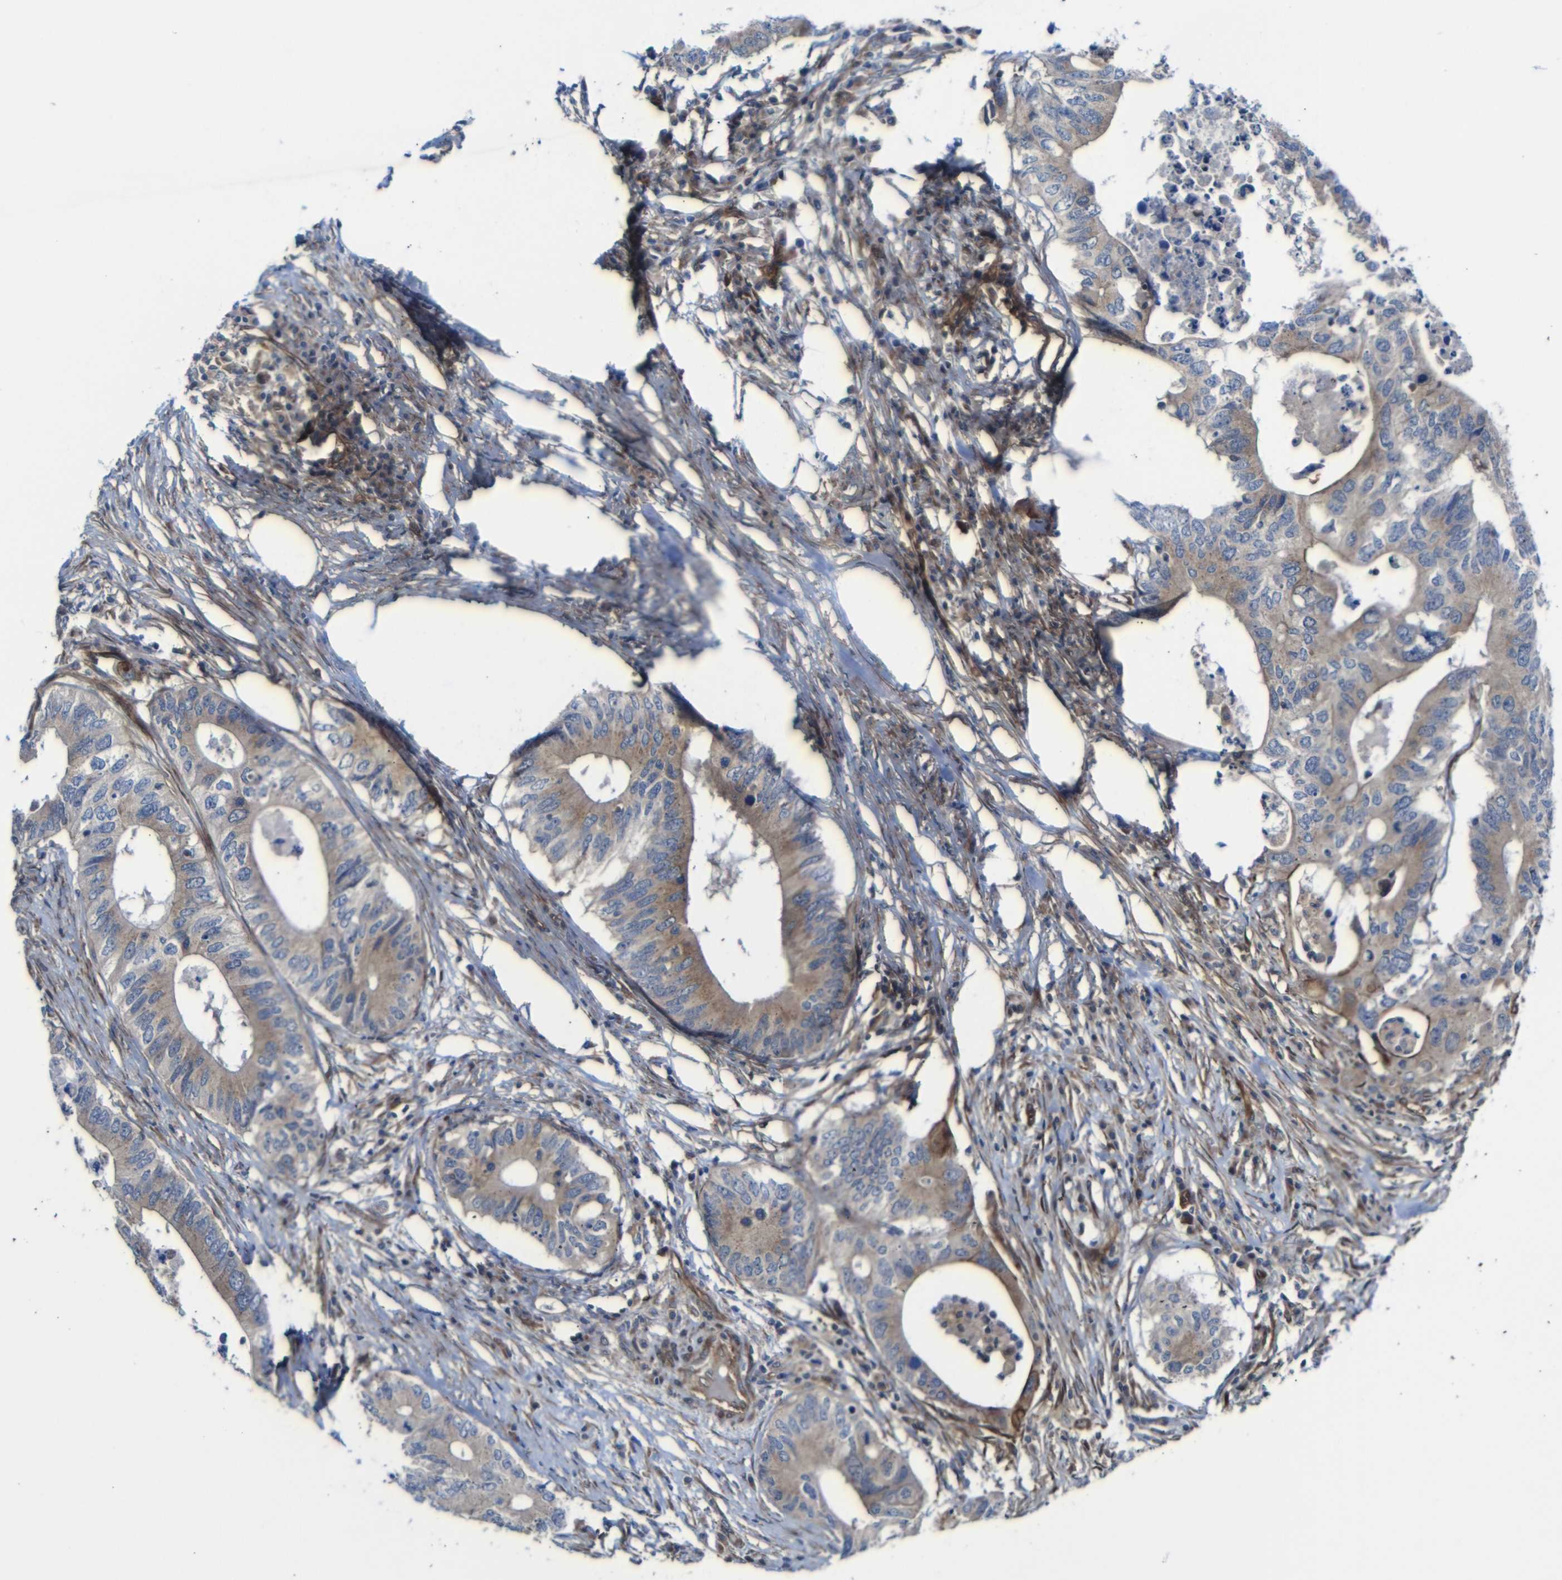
{"staining": {"intensity": "moderate", "quantity": ">75%", "location": "cytoplasmic/membranous"}, "tissue": "colorectal cancer", "cell_type": "Tumor cells", "image_type": "cancer", "snomed": [{"axis": "morphology", "description": "Adenocarcinoma, NOS"}, {"axis": "topography", "description": "Colon"}], "caption": "Immunohistochemistry histopathology image of neoplastic tissue: adenocarcinoma (colorectal) stained using IHC demonstrates medium levels of moderate protein expression localized specifically in the cytoplasmic/membranous of tumor cells, appearing as a cytoplasmic/membranous brown color.", "gene": "PARP14", "patient": {"sex": "male", "age": 71}}